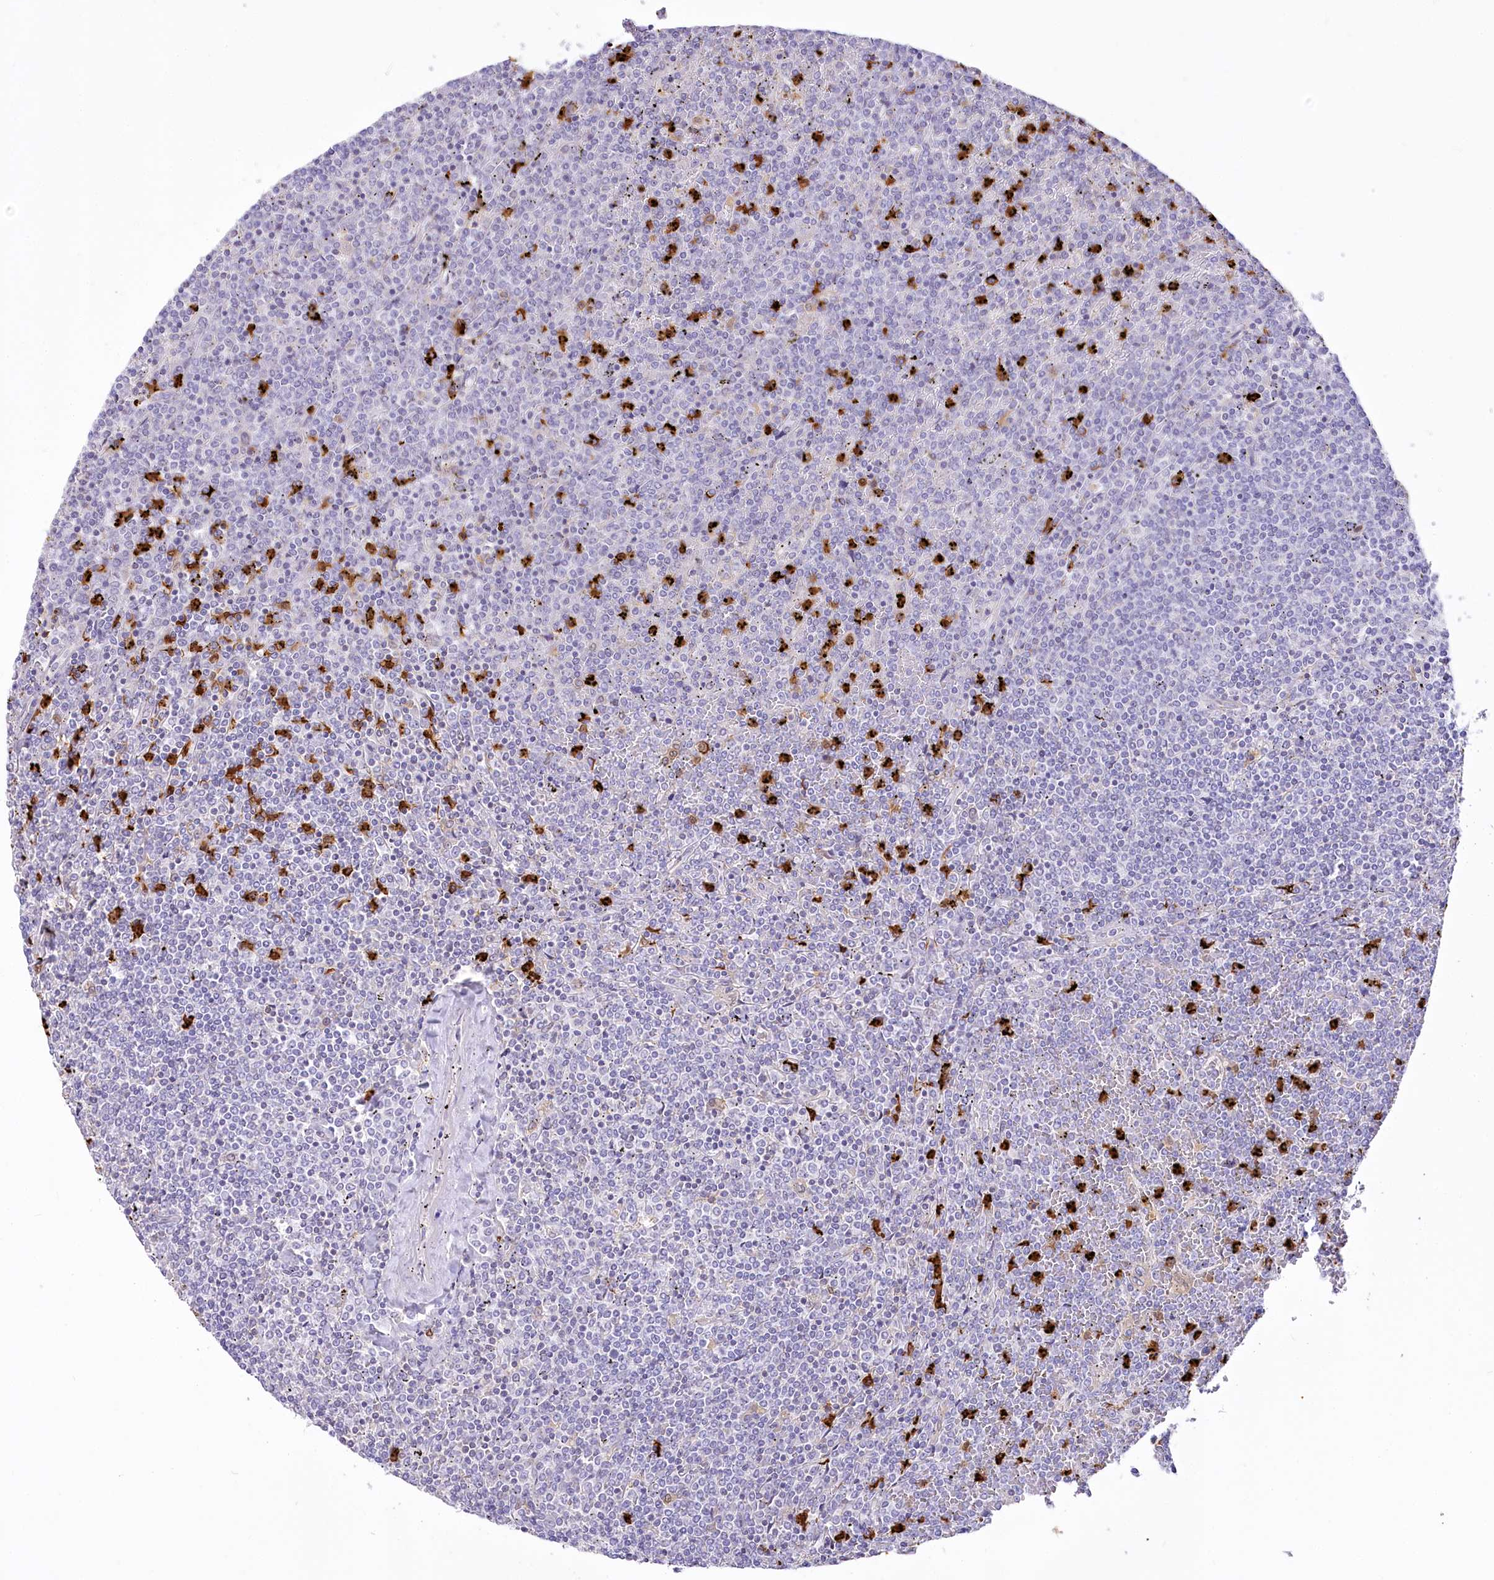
{"staining": {"intensity": "negative", "quantity": "none", "location": "none"}, "tissue": "lymphoma", "cell_type": "Tumor cells", "image_type": "cancer", "snomed": [{"axis": "morphology", "description": "Malignant lymphoma, non-Hodgkin's type, Low grade"}, {"axis": "topography", "description": "Spleen"}], "caption": "This histopathology image is of malignant lymphoma, non-Hodgkin's type (low-grade) stained with immunohistochemistry (IHC) to label a protein in brown with the nuclei are counter-stained blue. There is no positivity in tumor cells.", "gene": "DPYD", "patient": {"sex": "female", "age": 19}}